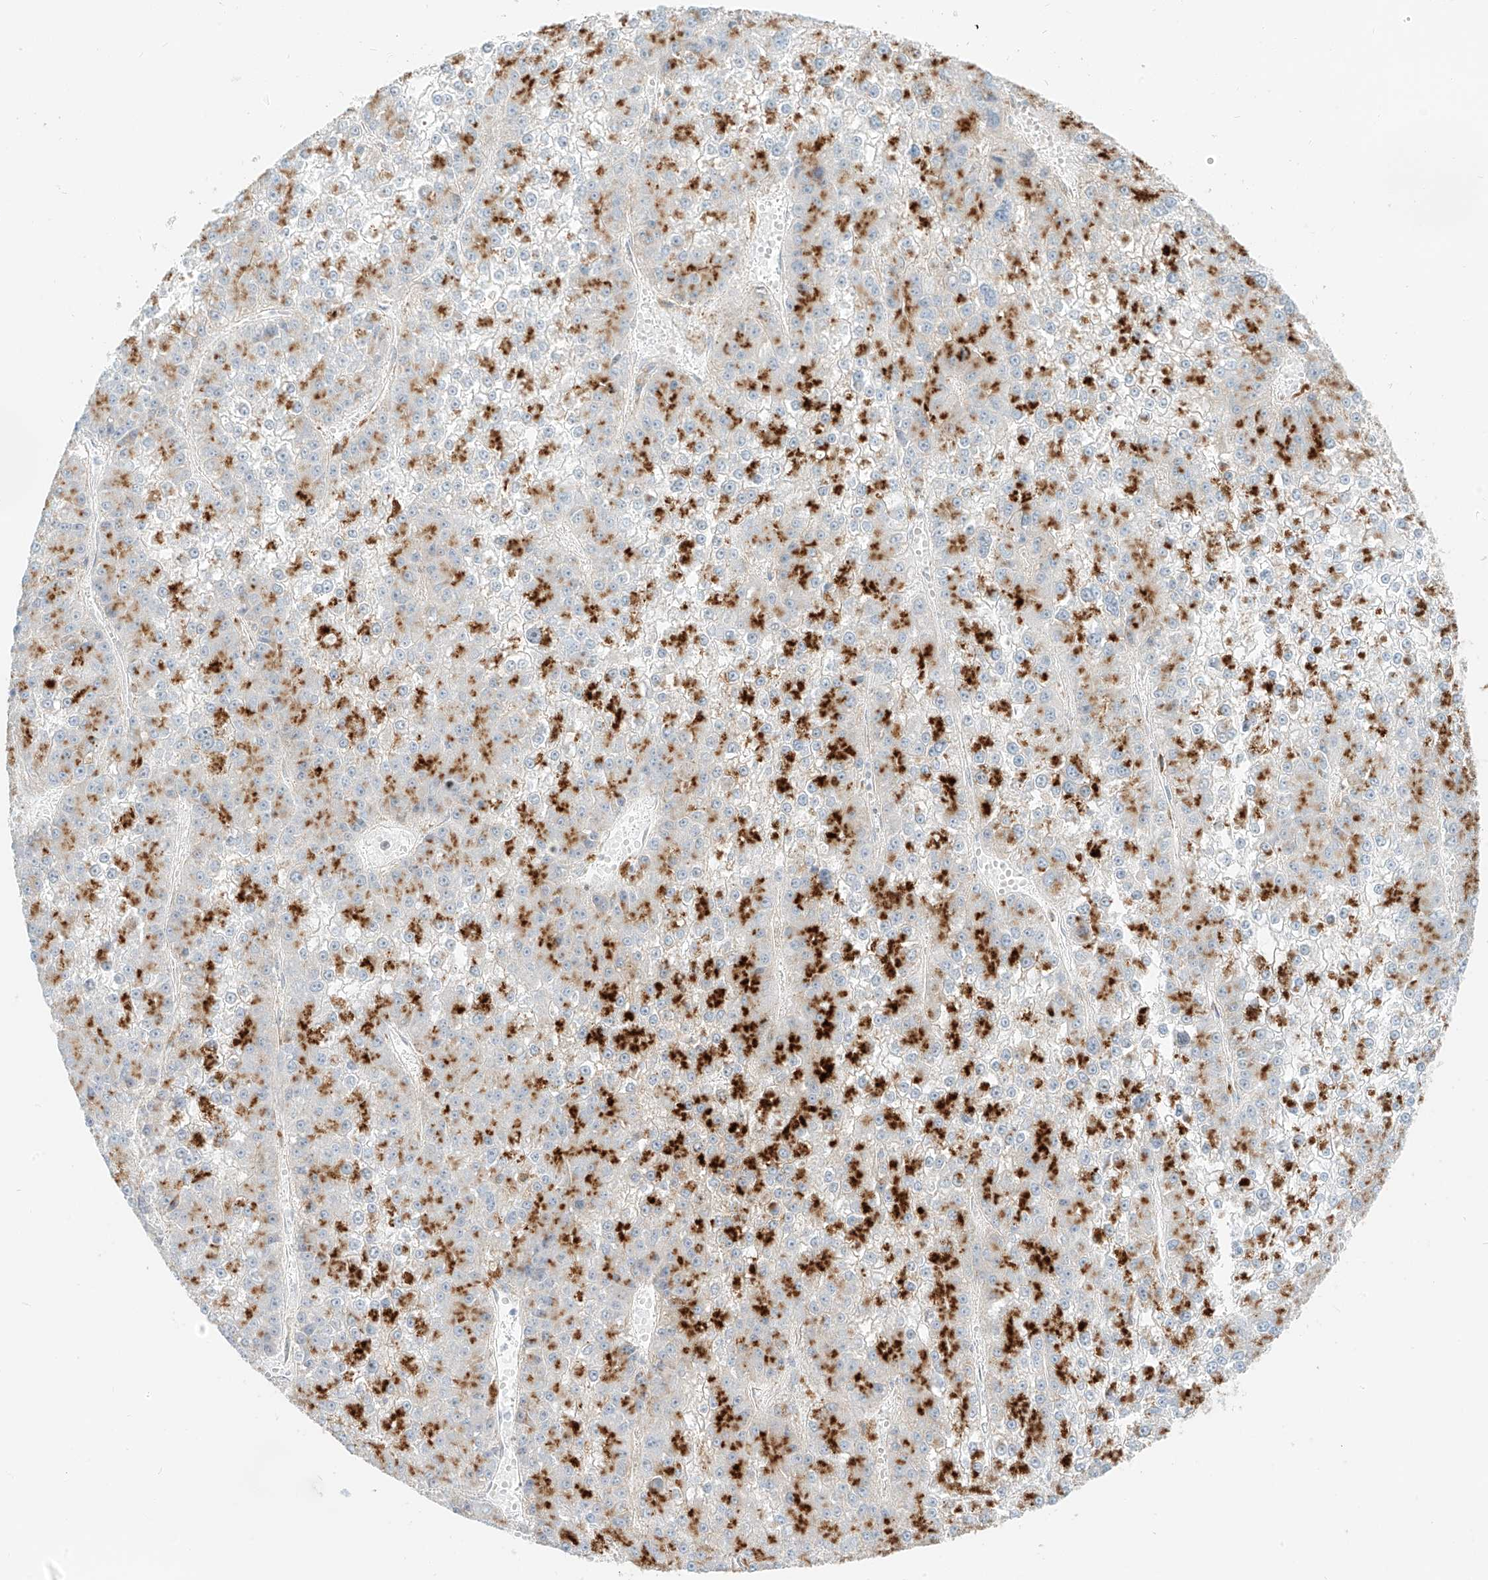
{"staining": {"intensity": "strong", "quantity": "25%-75%", "location": "cytoplasmic/membranous"}, "tissue": "liver cancer", "cell_type": "Tumor cells", "image_type": "cancer", "snomed": [{"axis": "morphology", "description": "Carcinoma, Hepatocellular, NOS"}, {"axis": "topography", "description": "Liver"}], "caption": "There is high levels of strong cytoplasmic/membranous expression in tumor cells of liver hepatocellular carcinoma, as demonstrated by immunohistochemical staining (brown color).", "gene": "SLC35F6", "patient": {"sex": "female", "age": 73}}